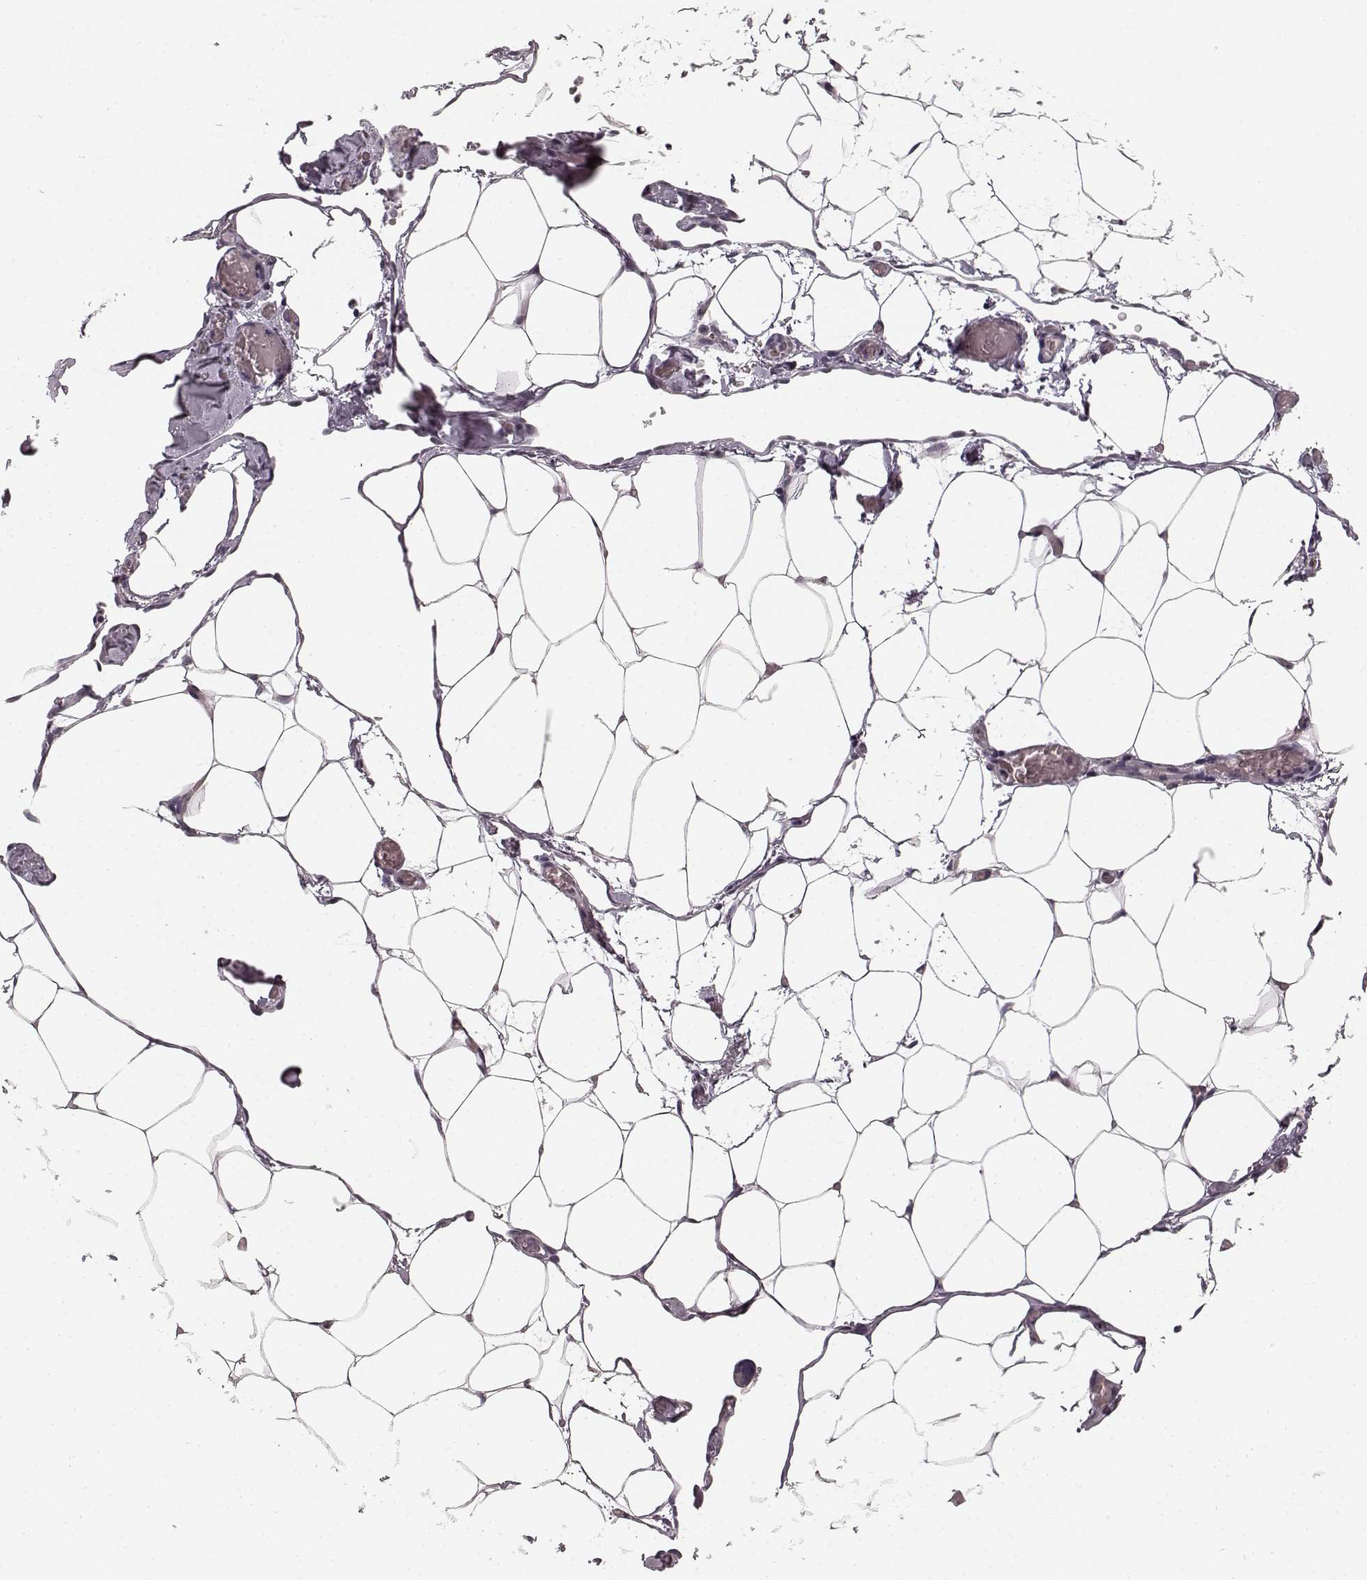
{"staining": {"intensity": "negative", "quantity": "none", "location": "none"}, "tissue": "adipose tissue", "cell_type": "Adipocytes", "image_type": "normal", "snomed": [{"axis": "morphology", "description": "Normal tissue, NOS"}, {"axis": "topography", "description": "Adipose tissue"}], "caption": "A high-resolution image shows immunohistochemistry staining of normal adipose tissue, which reveals no significant staining in adipocytes.", "gene": "FAM234B", "patient": {"sex": "male", "age": 57}}